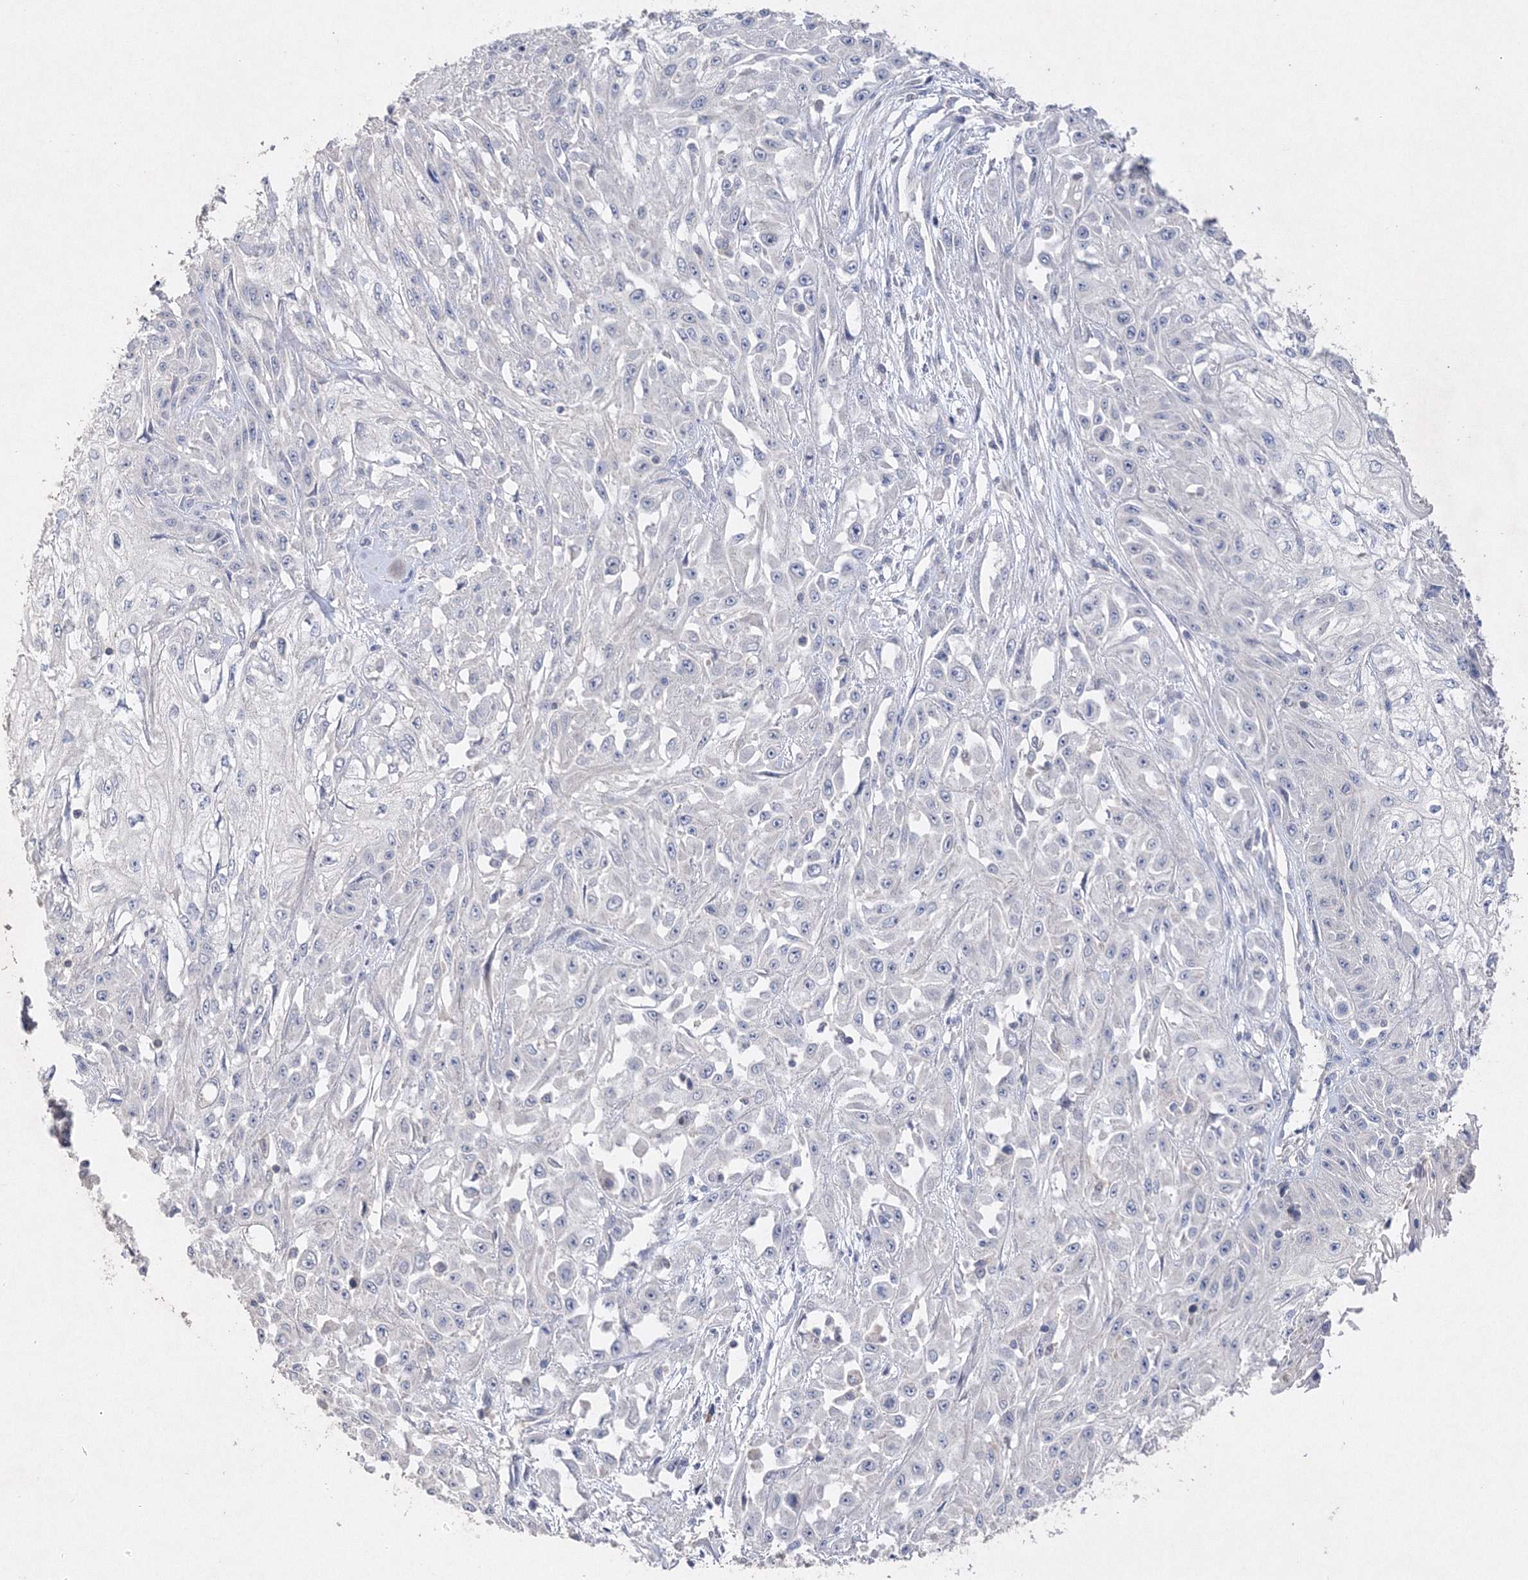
{"staining": {"intensity": "negative", "quantity": "none", "location": "none"}, "tissue": "skin cancer", "cell_type": "Tumor cells", "image_type": "cancer", "snomed": [{"axis": "morphology", "description": "Squamous cell carcinoma, NOS"}, {"axis": "morphology", "description": "Squamous cell carcinoma, metastatic, NOS"}, {"axis": "topography", "description": "Skin"}, {"axis": "topography", "description": "Lymph node"}], "caption": "Tumor cells show no significant protein expression in skin squamous cell carcinoma. The staining was performed using DAB to visualize the protein expression in brown, while the nuclei were stained in blue with hematoxylin (Magnification: 20x).", "gene": "GLS", "patient": {"sex": "male", "age": 75}}